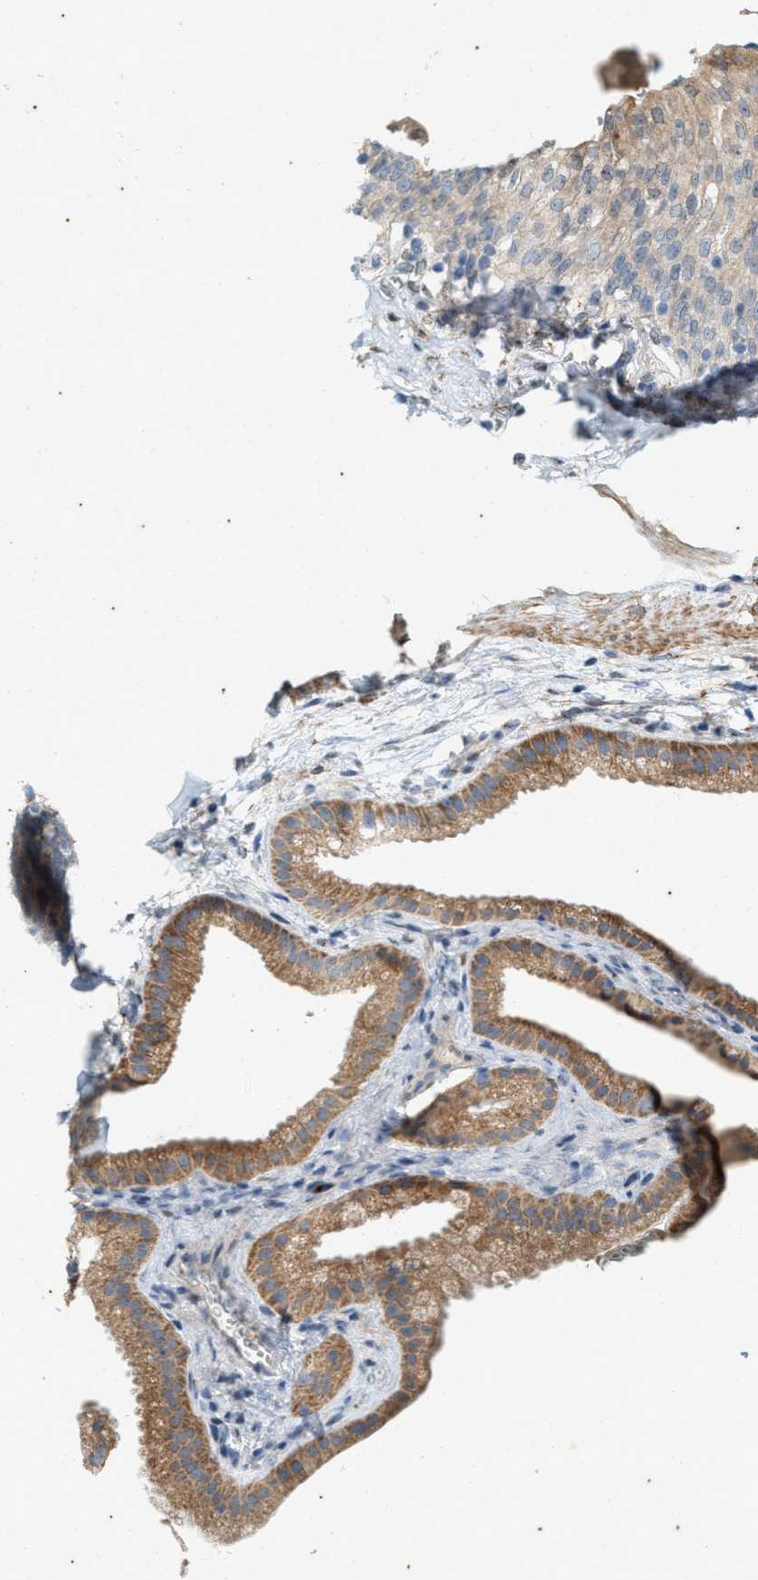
{"staining": {"intensity": "moderate", "quantity": ">75%", "location": "cytoplasmic/membranous"}, "tissue": "gallbladder", "cell_type": "Glandular cells", "image_type": "normal", "snomed": [{"axis": "morphology", "description": "Normal tissue, NOS"}, {"axis": "topography", "description": "Gallbladder"}], "caption": "Immunohistochemical staining of benign human gallbladder shows medium levels of moderate cytoplasmic/membranous expression in approximately >75% of glandular cells. (Stains: DAB in brown, nuclei in blue, Microscopy: brightfield microscopy at high magnification).", "gene": "CHPF2", "patient": {"sex": "female", "age": 64}}